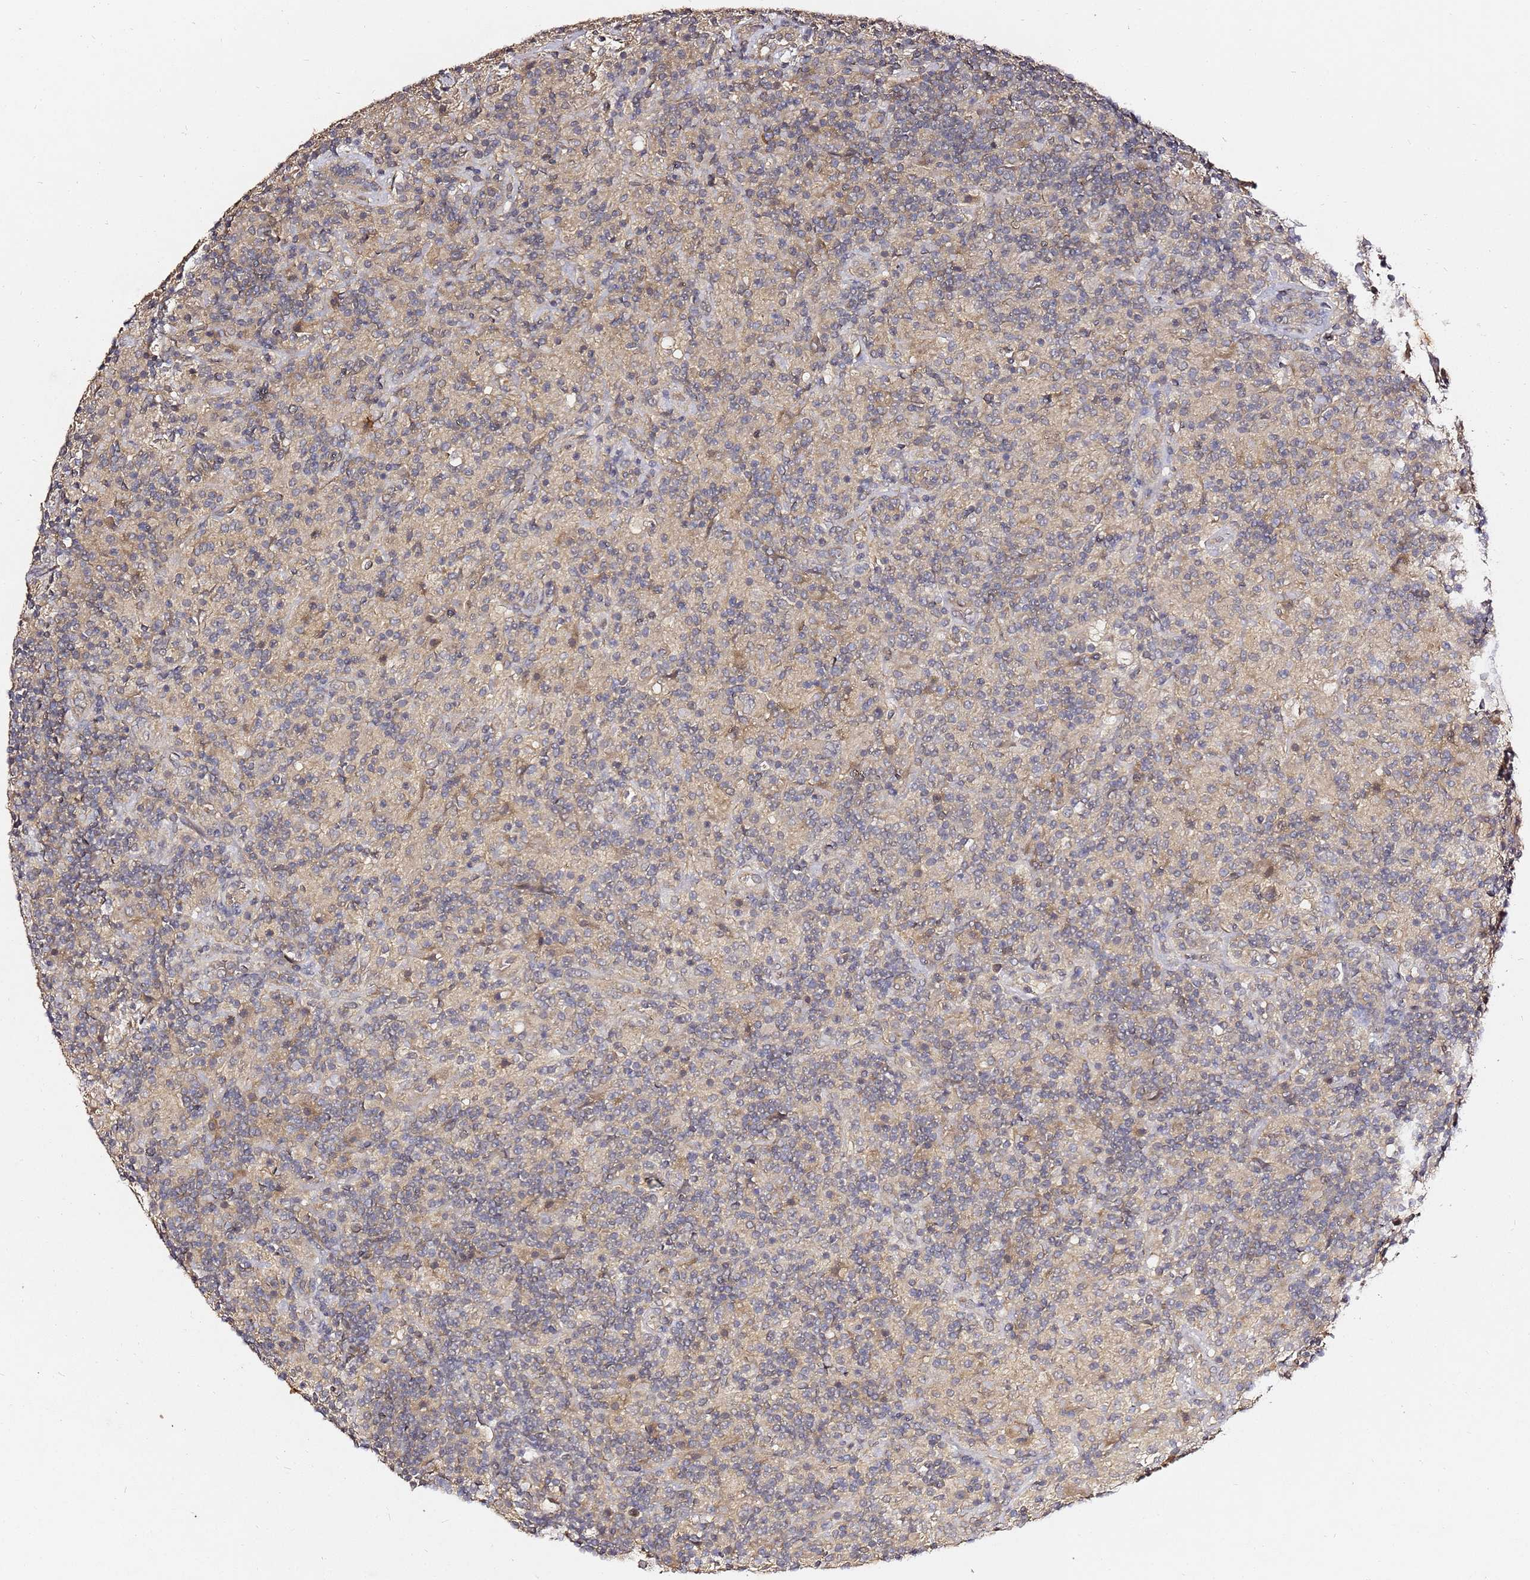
{"staining": {"intensity": "negative", "quantity": "none", "location": "none"}, "tissue": "lymphoma", "cell_type": "Tumor cells", "image_type": "cancer", "snomed": [{"axis": "morphology", "description": "Hodgkin's disease, NOS"}, {"axis": "topography", "description": "Lymph node"}], "caption": "Immunohistochemical staining of lymphoma displays no significant expression in tumor cells. (DAB IHC visualized using brightfield microscopy, high magnification).", "gene": "C6orf136", "patient": {"sex": "male", "age": 70}}